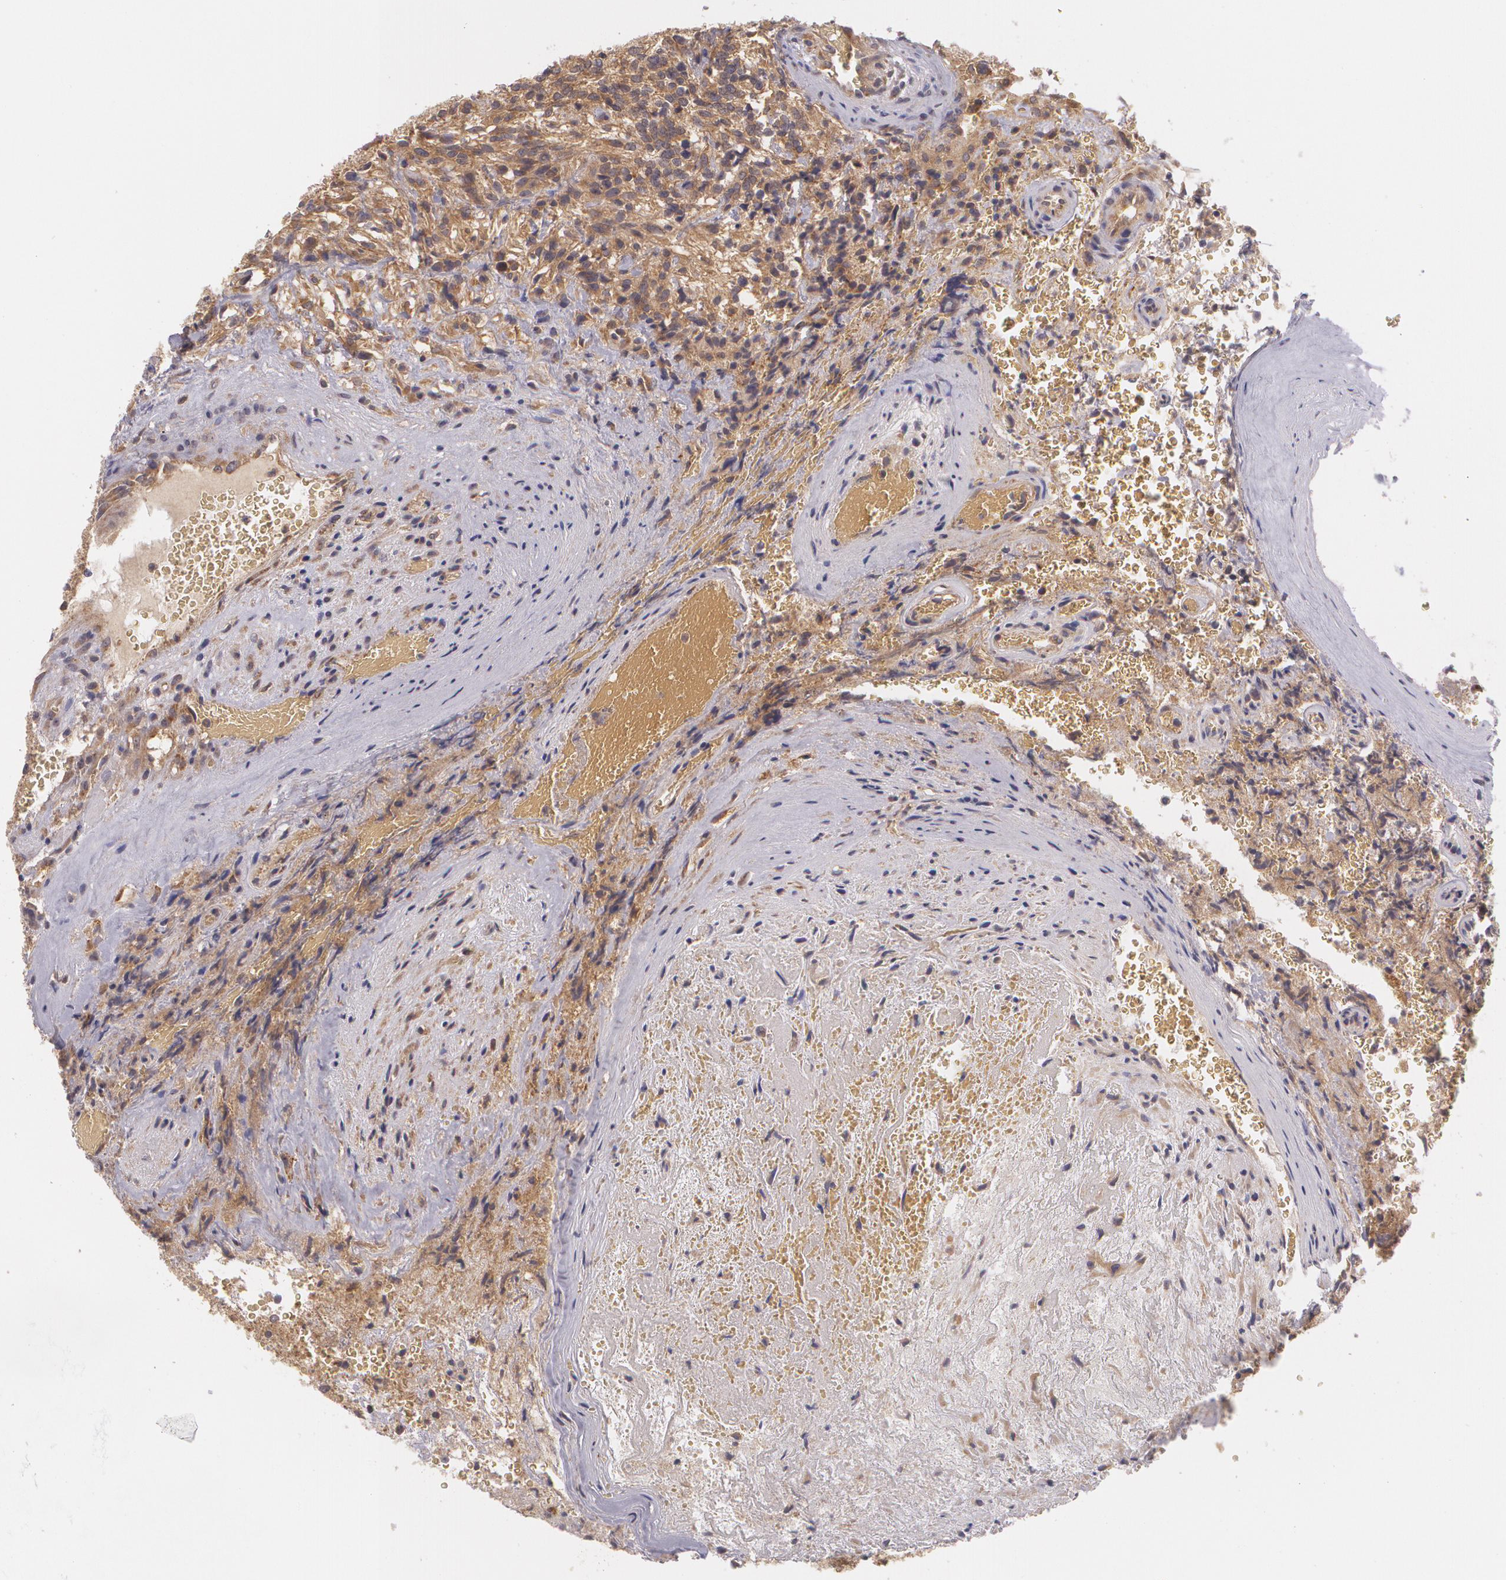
{"staining": {"intensity": "negative", "quantity": "none", "location": "none"}, "tissue": "glioma", "cell_type": "Tumor cells", "image_type": "cancer", "snomed": [{"axis": "morphology", "description": "Normal tissue, NOS"}, {"axis": "morphology", "description": "Glioma, malignant, High grade"}, {"axis": "topography", "description": "Cerebral cortex"}], "caption": "Photomicrograph shows no significant protein staining in tumor cells of glioma.", "gene": "CCL17", "patient": {"sex": "male", "age": 75}}